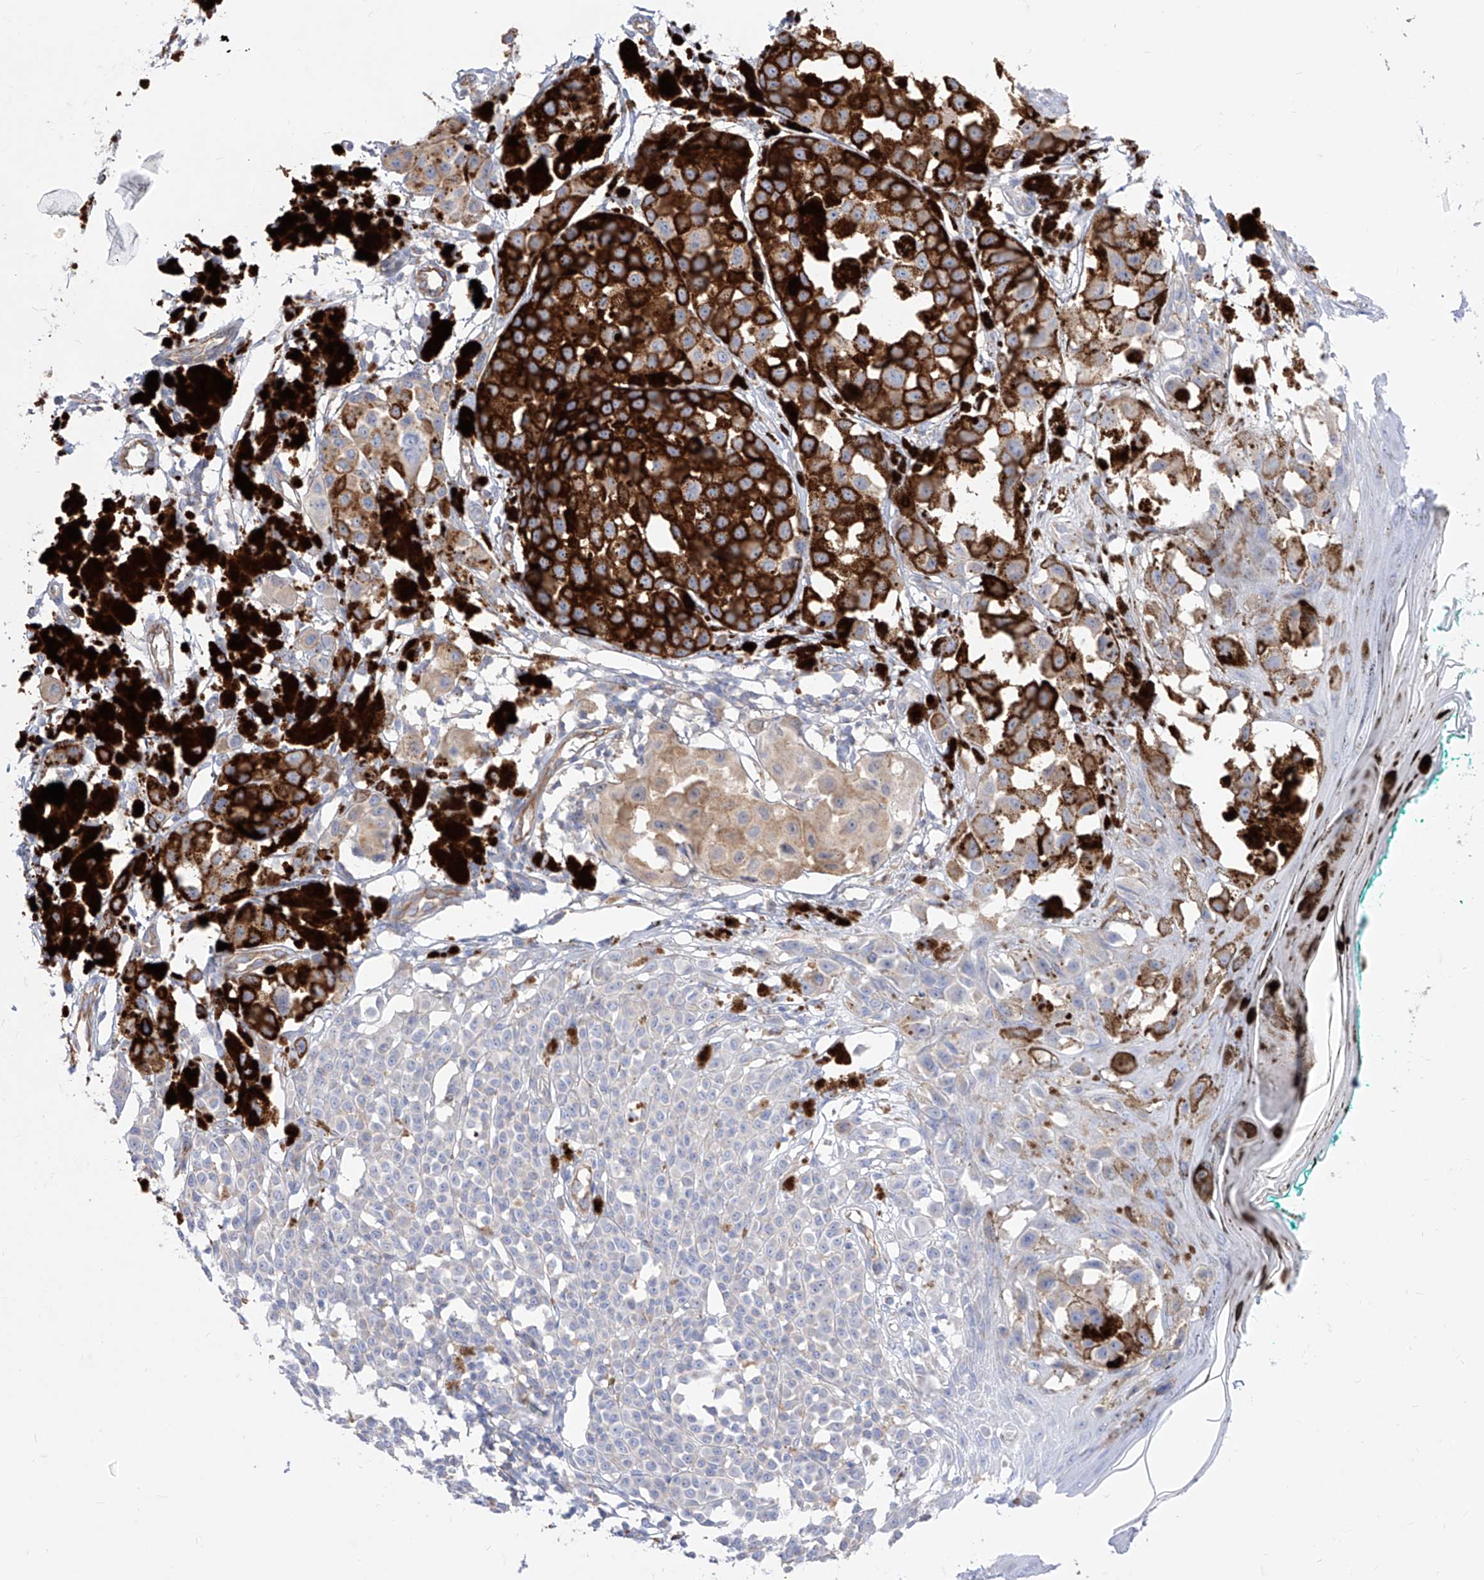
{"staining": {"intensity": "negative", "quantity": "none", "location": "none"}, "tissue": "melanoma", "cell_type": "Tumor cells", "image_type": "cancer", "snomed": [{"axis": "morphology", "description": "Malignant melanoma, NOS"}, {"axis": "topography", "description": "Skin of leg"}], "caption": "IHC of malignant melanoma shows no positivity in tumor cells.", "gene": "C1orf74", "patient": {"sex": "female", "age": 72}}